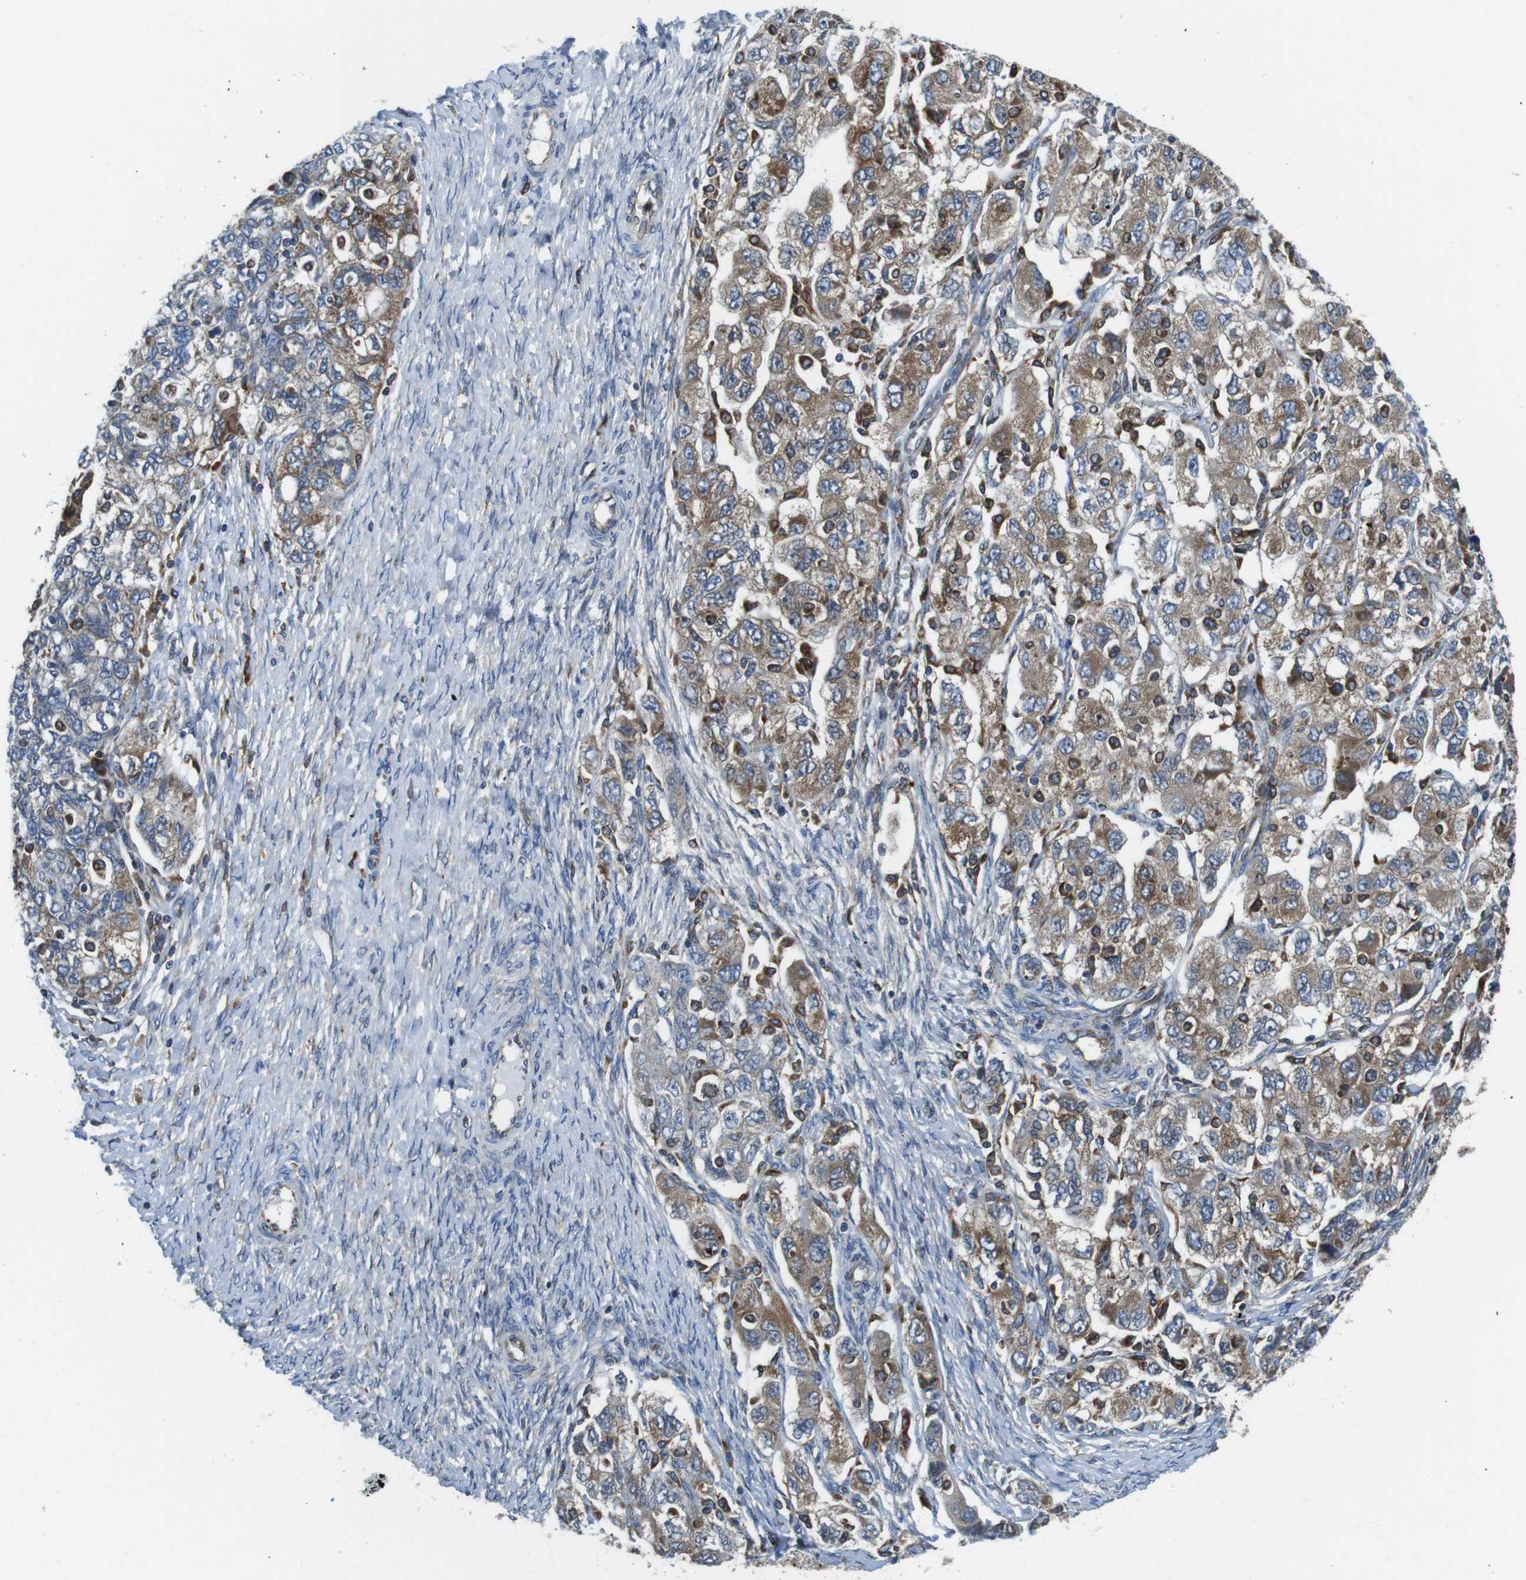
{"staining": {"intensity": "moderate", "quantity": ">75%", "location": "cytoplasmic/membranous"}, "tissue": "ovarian cancer", "cell_type": "Tumor cells", "image_type": "cancer", "snomed": [{"axis": "morphology", "description": "Carcinoma, NOS"}, {"axis": "morphology", "description": "Cystadenocarcinoma, serous, NOS"}, {"axis": "topography", "description": "Ovary"}], "caption": "High-power microscopy captured an immunohistochemistry micrograph of ovarian carcinoma, revealing moderate cytoplasmic/membranous staining in approximately >75% of tumor cells.", "gene": "UGGT1", "patient": {"sex": "female", "age": 69}}